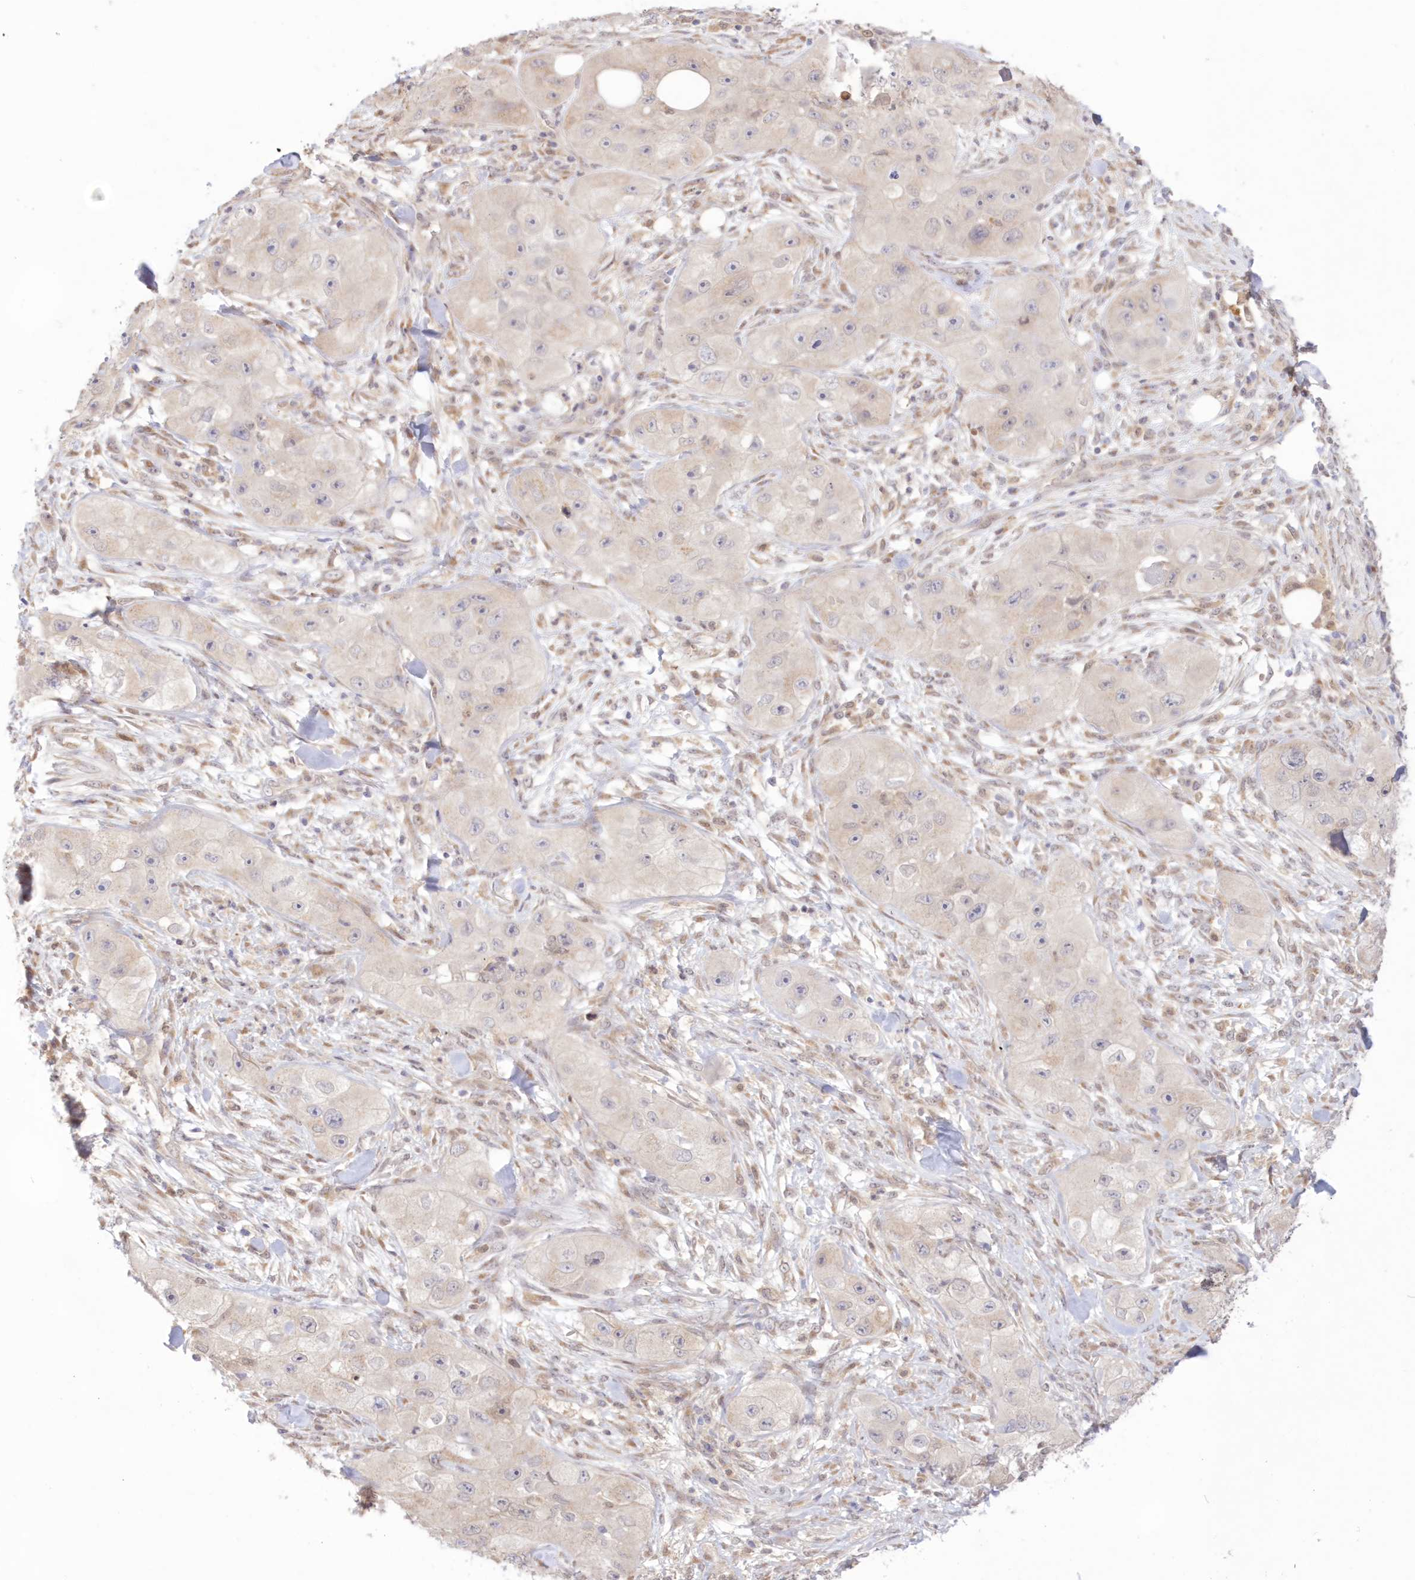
{"staining": {"intensity": "negative", "quantity": "none", "location": "none"}, "tissue": "skin cancer", "cell_type": "Tumor cells", "image_type": "cancer", "snomed": [{"axis": "morphology", "description": "Squamous cell carcinoma, NOS"}, {"axis": "topography", "description": "Skin"}, {"axis": "topography", "description": "Subcutis"}], "caption": "Immunohistochemistry (IHC) of skin cancer (squamous cell carcinoma) demonstrates no expression in tumor cells.", "gene": "RNPEP", "patient": {"sex": "male", "age": 73}}